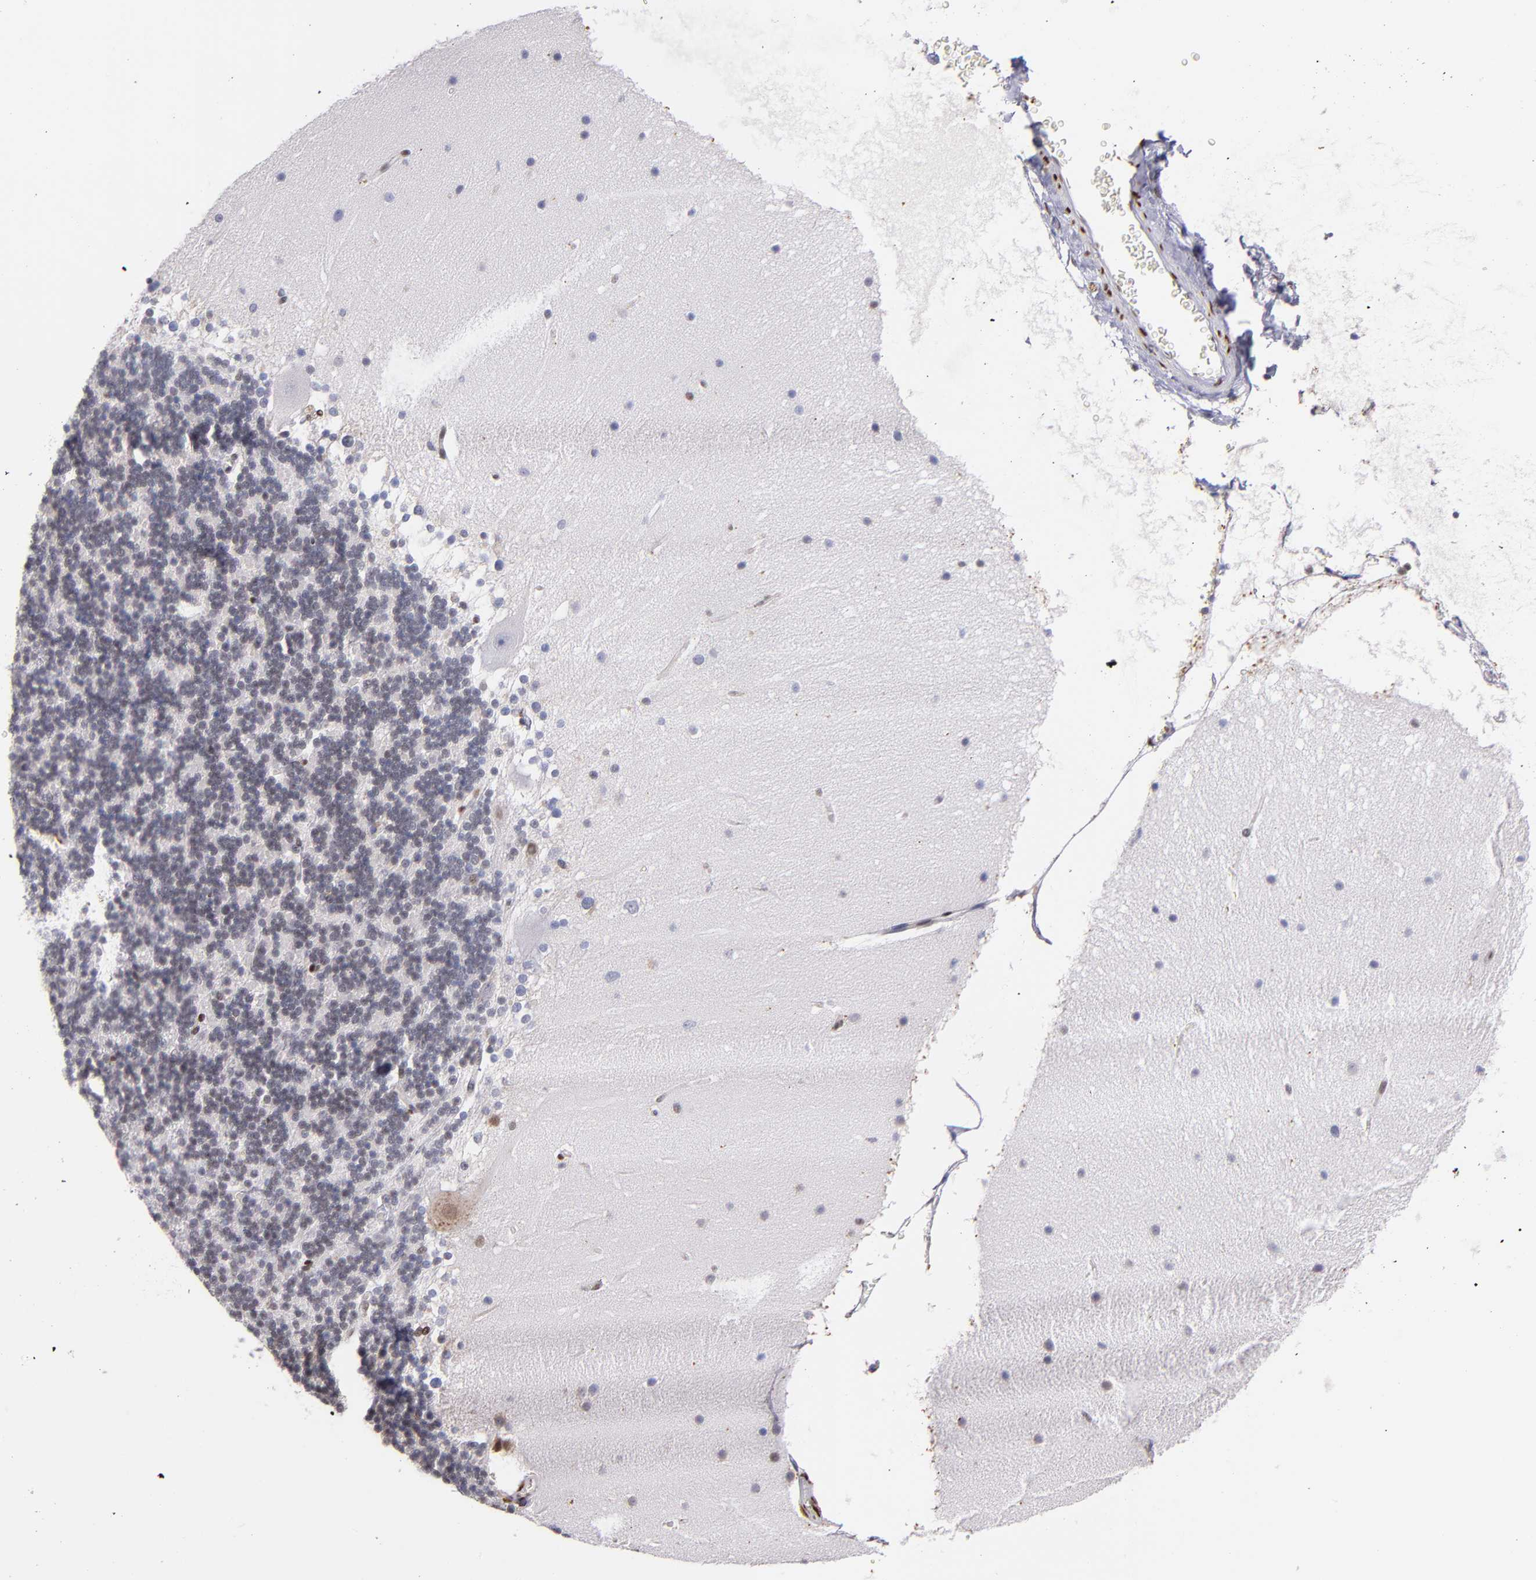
{"staining": {"intensity": "weak", "quantity": "25%-75%", "location": "nuclear"}, "tissue": "cerebellum", "cell_type": "Cells in granular layer", "image_type": "normal", "snomed": [{"axis": "morphology", "description": "Normal tissue, NOS"}, {"axis": "topography", "description": "Cerebellum"}], "caption": "A low amount of weak nuclear positivity is appreciated in approximately 25%-75% of cells in granular layer in benign cerebellum.", "gene": "SRF", "patient": {"sex": "female", "age": 19}}